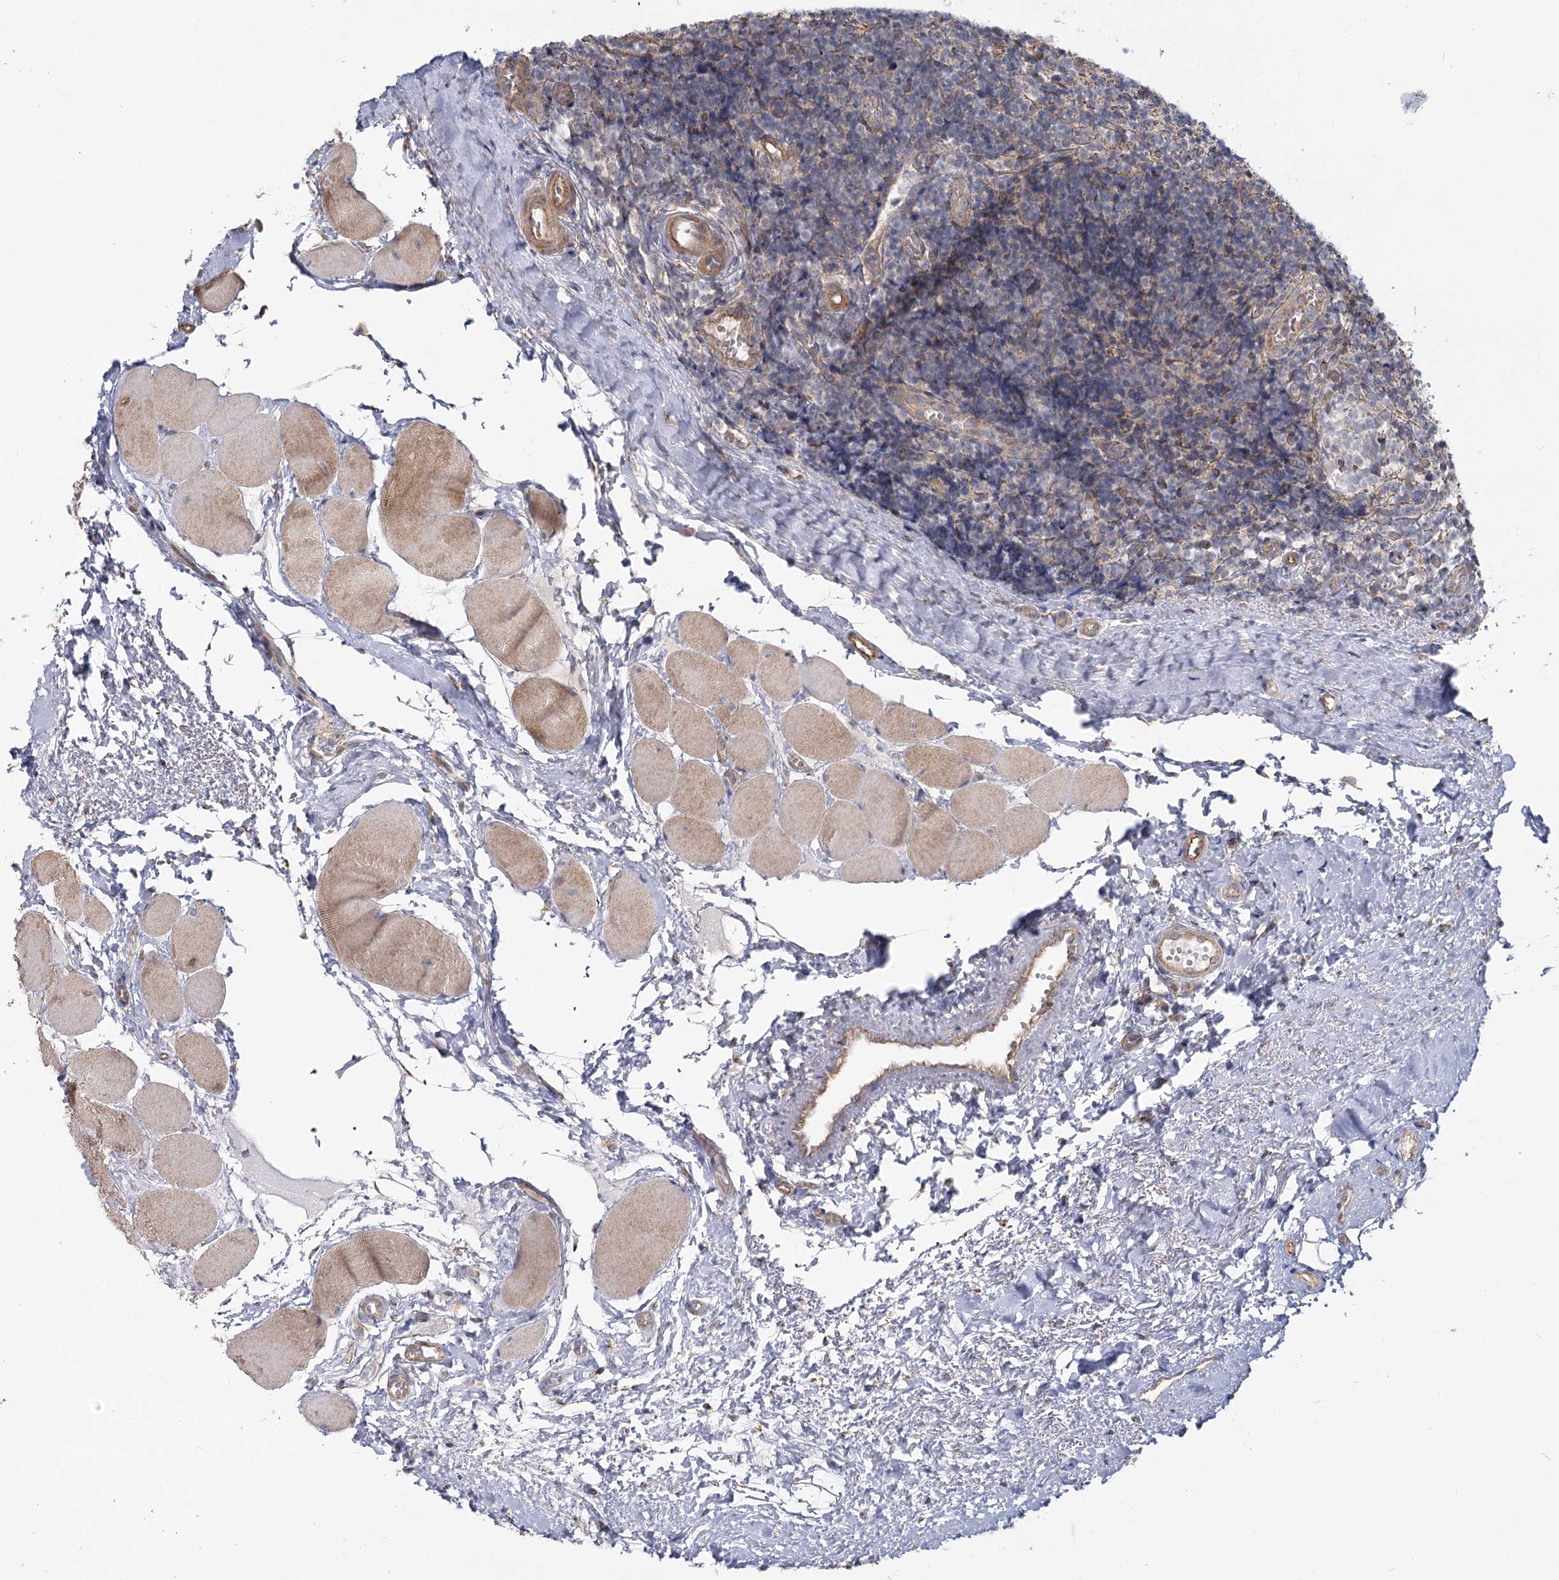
{"staining": {"intensity": "negative", "quantity": "none", "location": "none"}, "tissue": "tonsil", "cell_type": "Germinal center cells", "image_type": "normal", "snomed": [{"axis": "morphology", "description": "Normal tissue, NOS"}, {"axis": "topography", "description": "Tonsil"}], "caption": "Protein analysis of benign tonsil displays no significant staining in germinal center cells. (DAB (3,3'-diaminobenzidine) immunohistochemistry (IHC) visualized using brightfield microscopy, high magnification).", "gene": "TBC1D9B", "patient": {"sex": "female", "age": 19}}